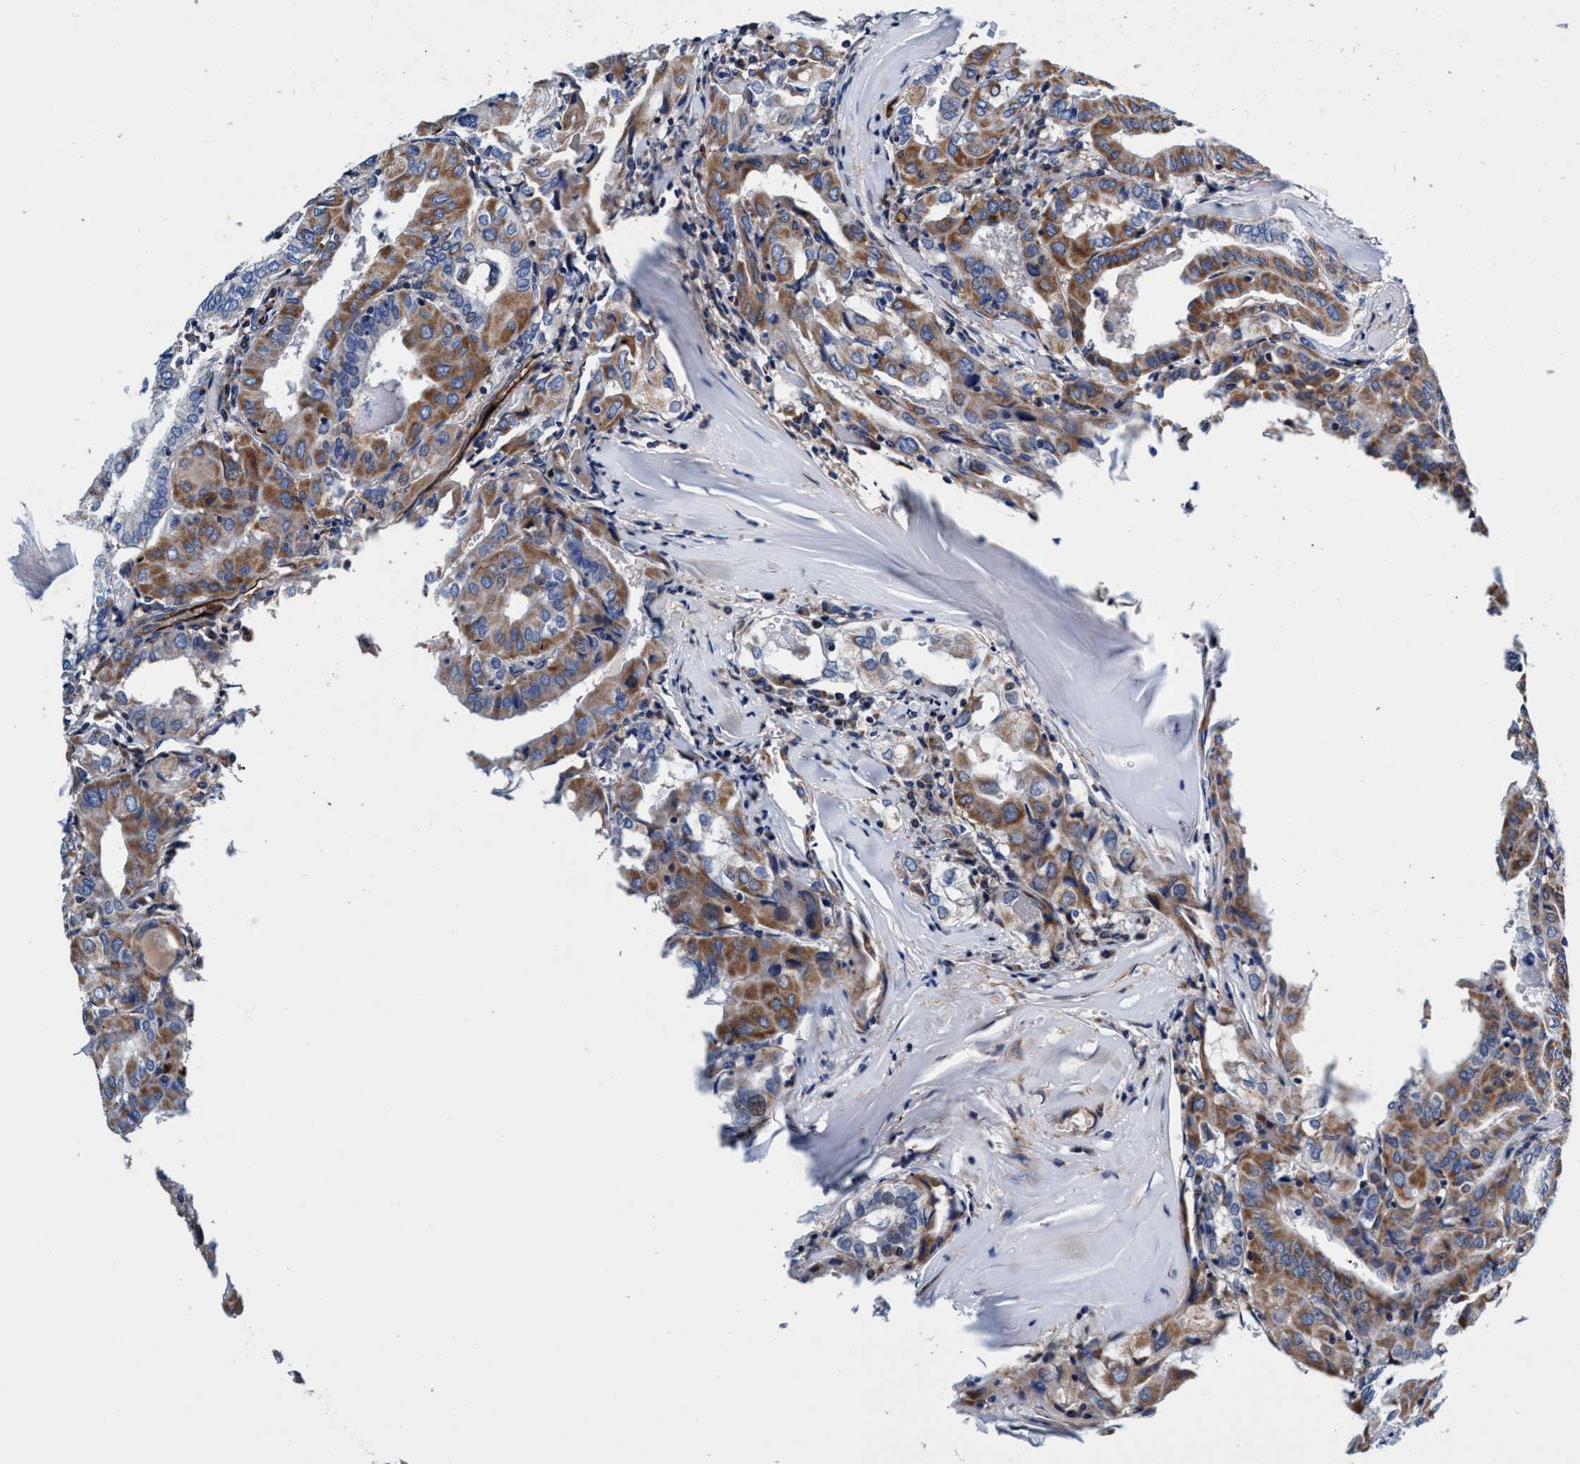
{"staining": {"intensity": "moderate", "quantity": ">75%", "location": "cytoplasmic/membranous"}, "tissue": "thyroid cancer", "cell_type": "Tumor cells", "image_type": "cancer", "snomed": [{"axis": "morphology", "description": "Papillary adenocarcinoma, NOS"}, {"axis": "topography", "description": "Thyroid gland"}], "caption": "Immunohistochemical staining of human thyroid cancer displays medium levels of moderate cytoplasmic/membranous protein staining in about >75% of tumor cells.", "gene": "UBALD2", "patient": {"sex": "female", "age": 42}}